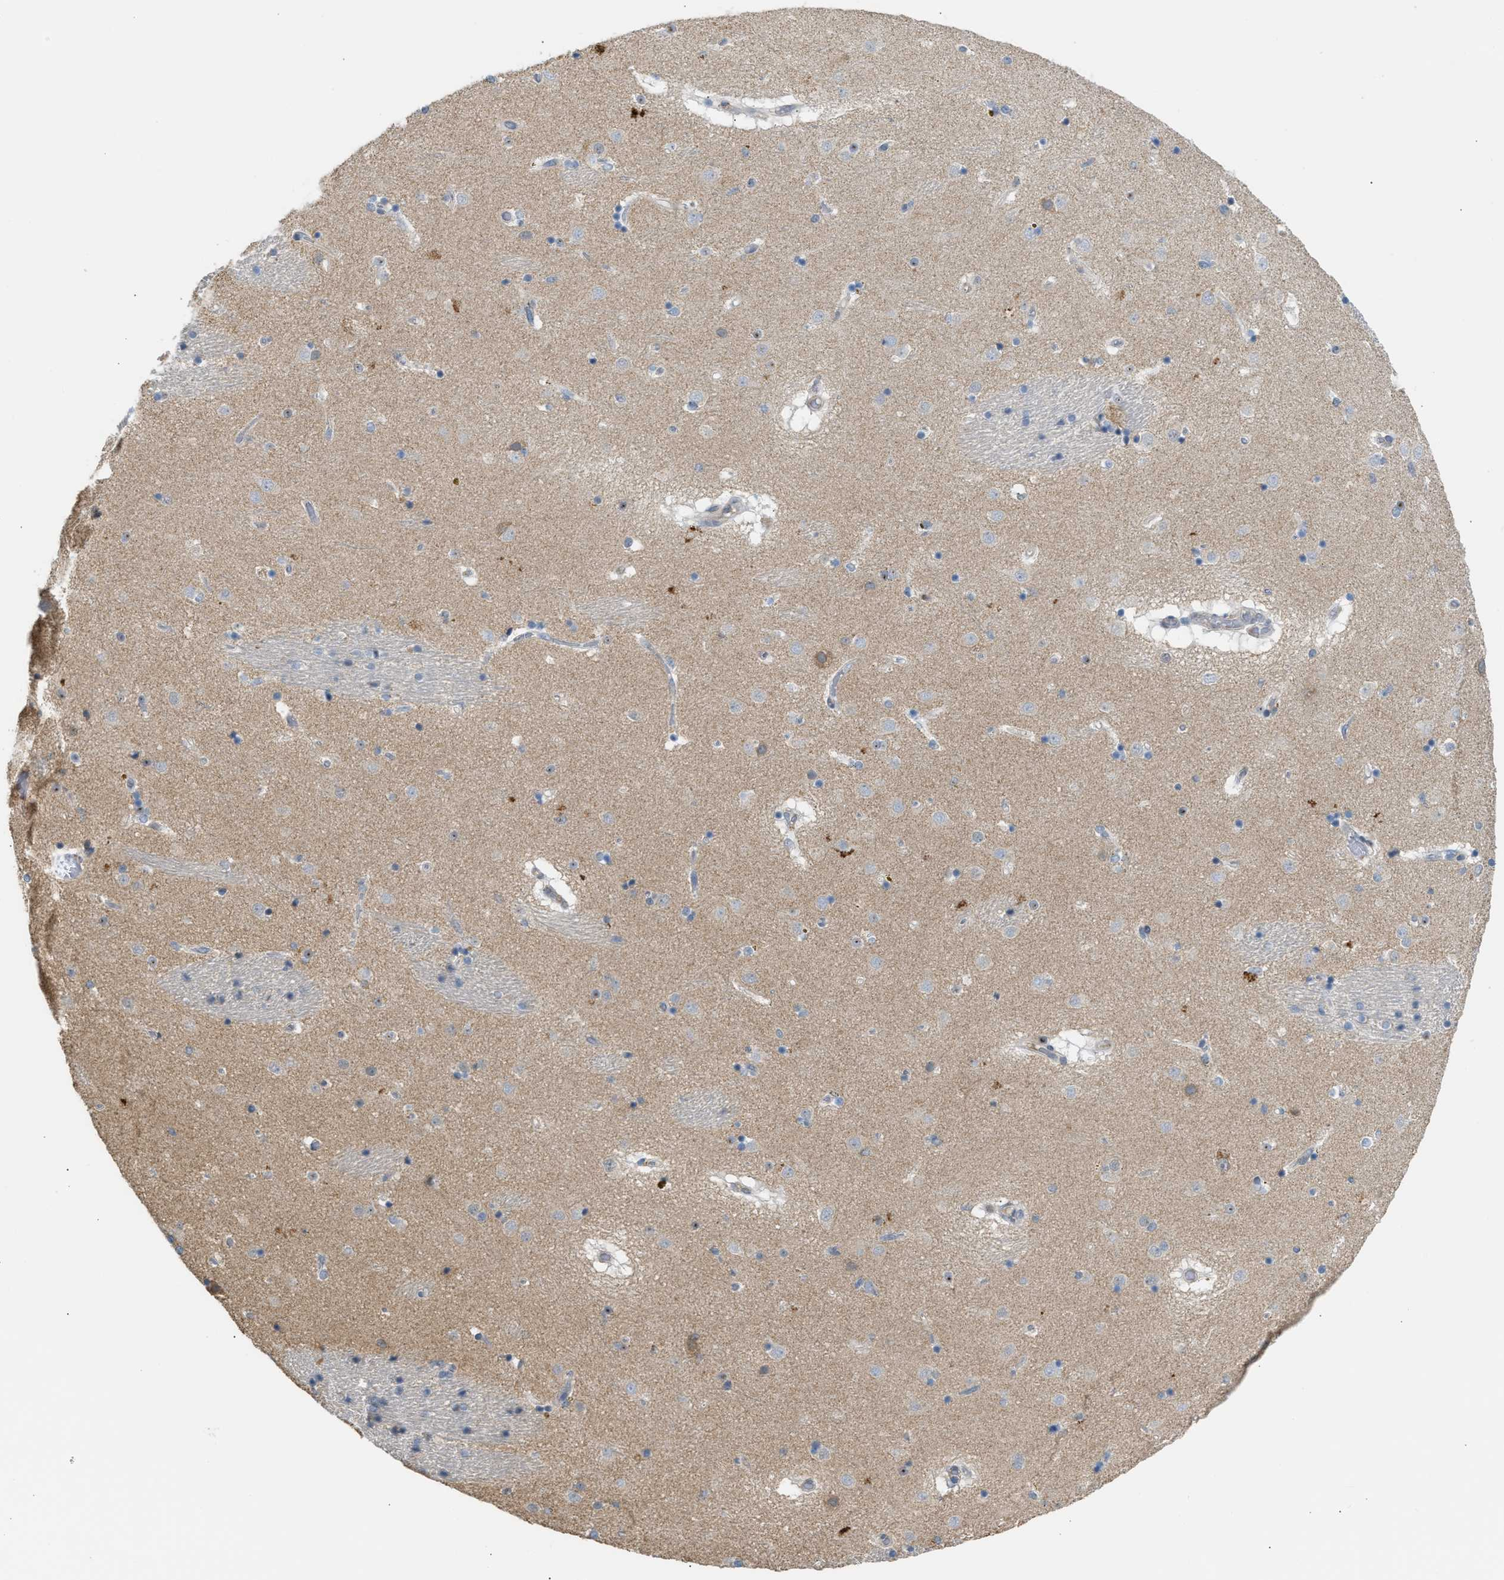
{"staining": {"intensity": "negative", "quantity": "none", "location": "none"}, "tissue": "caudate", "cell_type": "Glial cells", "image_type": "normal", "snomed": [{"axis": "morphology", "description": "Normal tissue, NOS"}, {"axis": "topography", "description": "Lateral ventricle wall"}], "caption": "High power microscopy image of an immunohistochemistry histopathology image of unremarkable caudate, revealing no significant positivity in glial cells. (DAB immunohistochemistry (IHC), high magnification).", "gene": "KCNC2", "patient": {"sex": "male", "age": 70}}